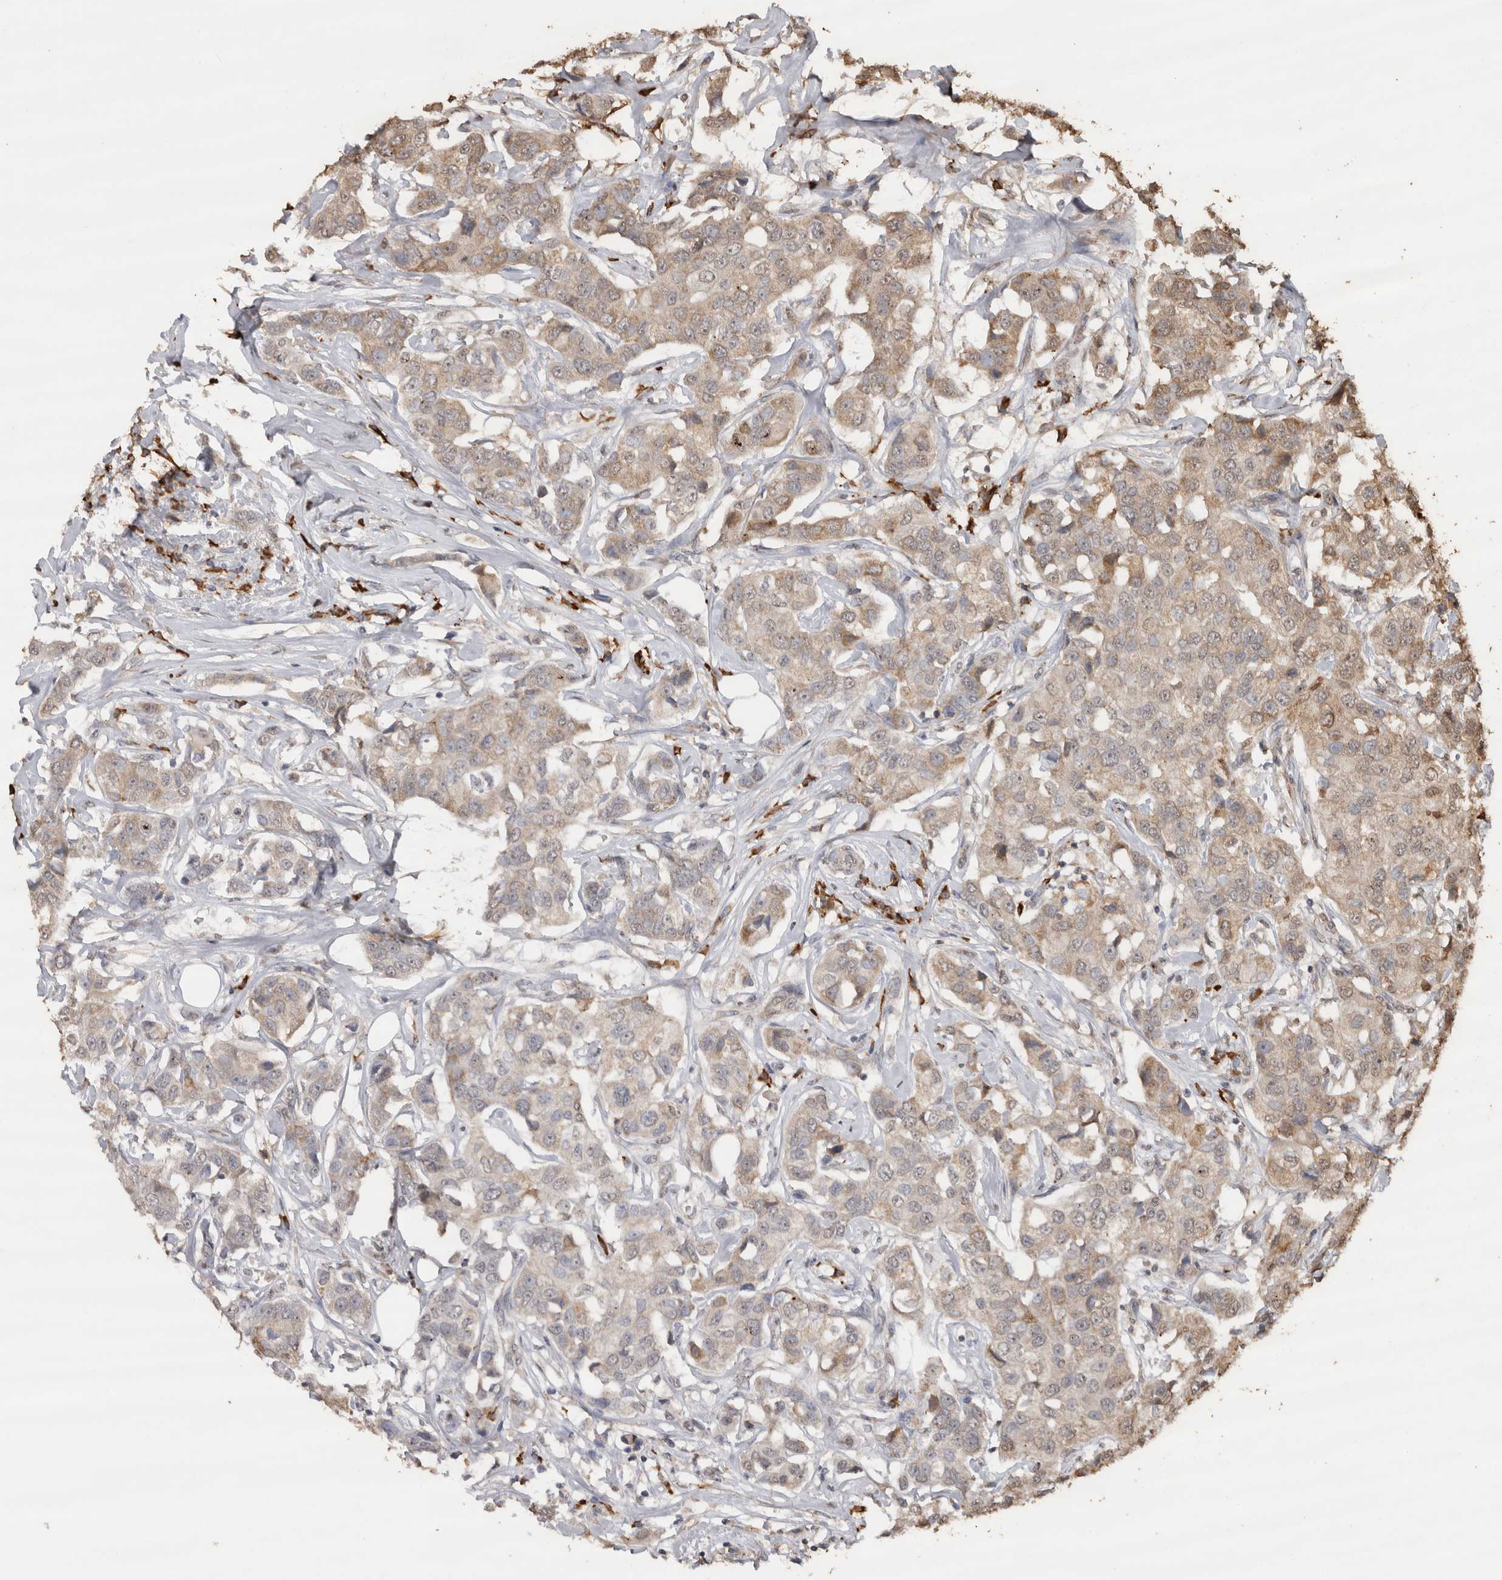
{"staining": {"intensity": "weak", "quantity": ">75%", "location": "cytoplasmic/membranous"}, "tissue": "breast cancer", "cell_type": "Tumor cells", "image_type": "cancer", "snomed": [{"axis": "morphology", "description": "Duct carcinoma"}, {"axis": "topography", "description": "Breast"}], "caption": "This is an image of IHC staining of invasive ductal carcinoma (breast), which shows weak expression in the cytoplasmic/membranous of tumor cells.", "gene": "CRELD2", "patient": {"sex": "female", "age": 80}}